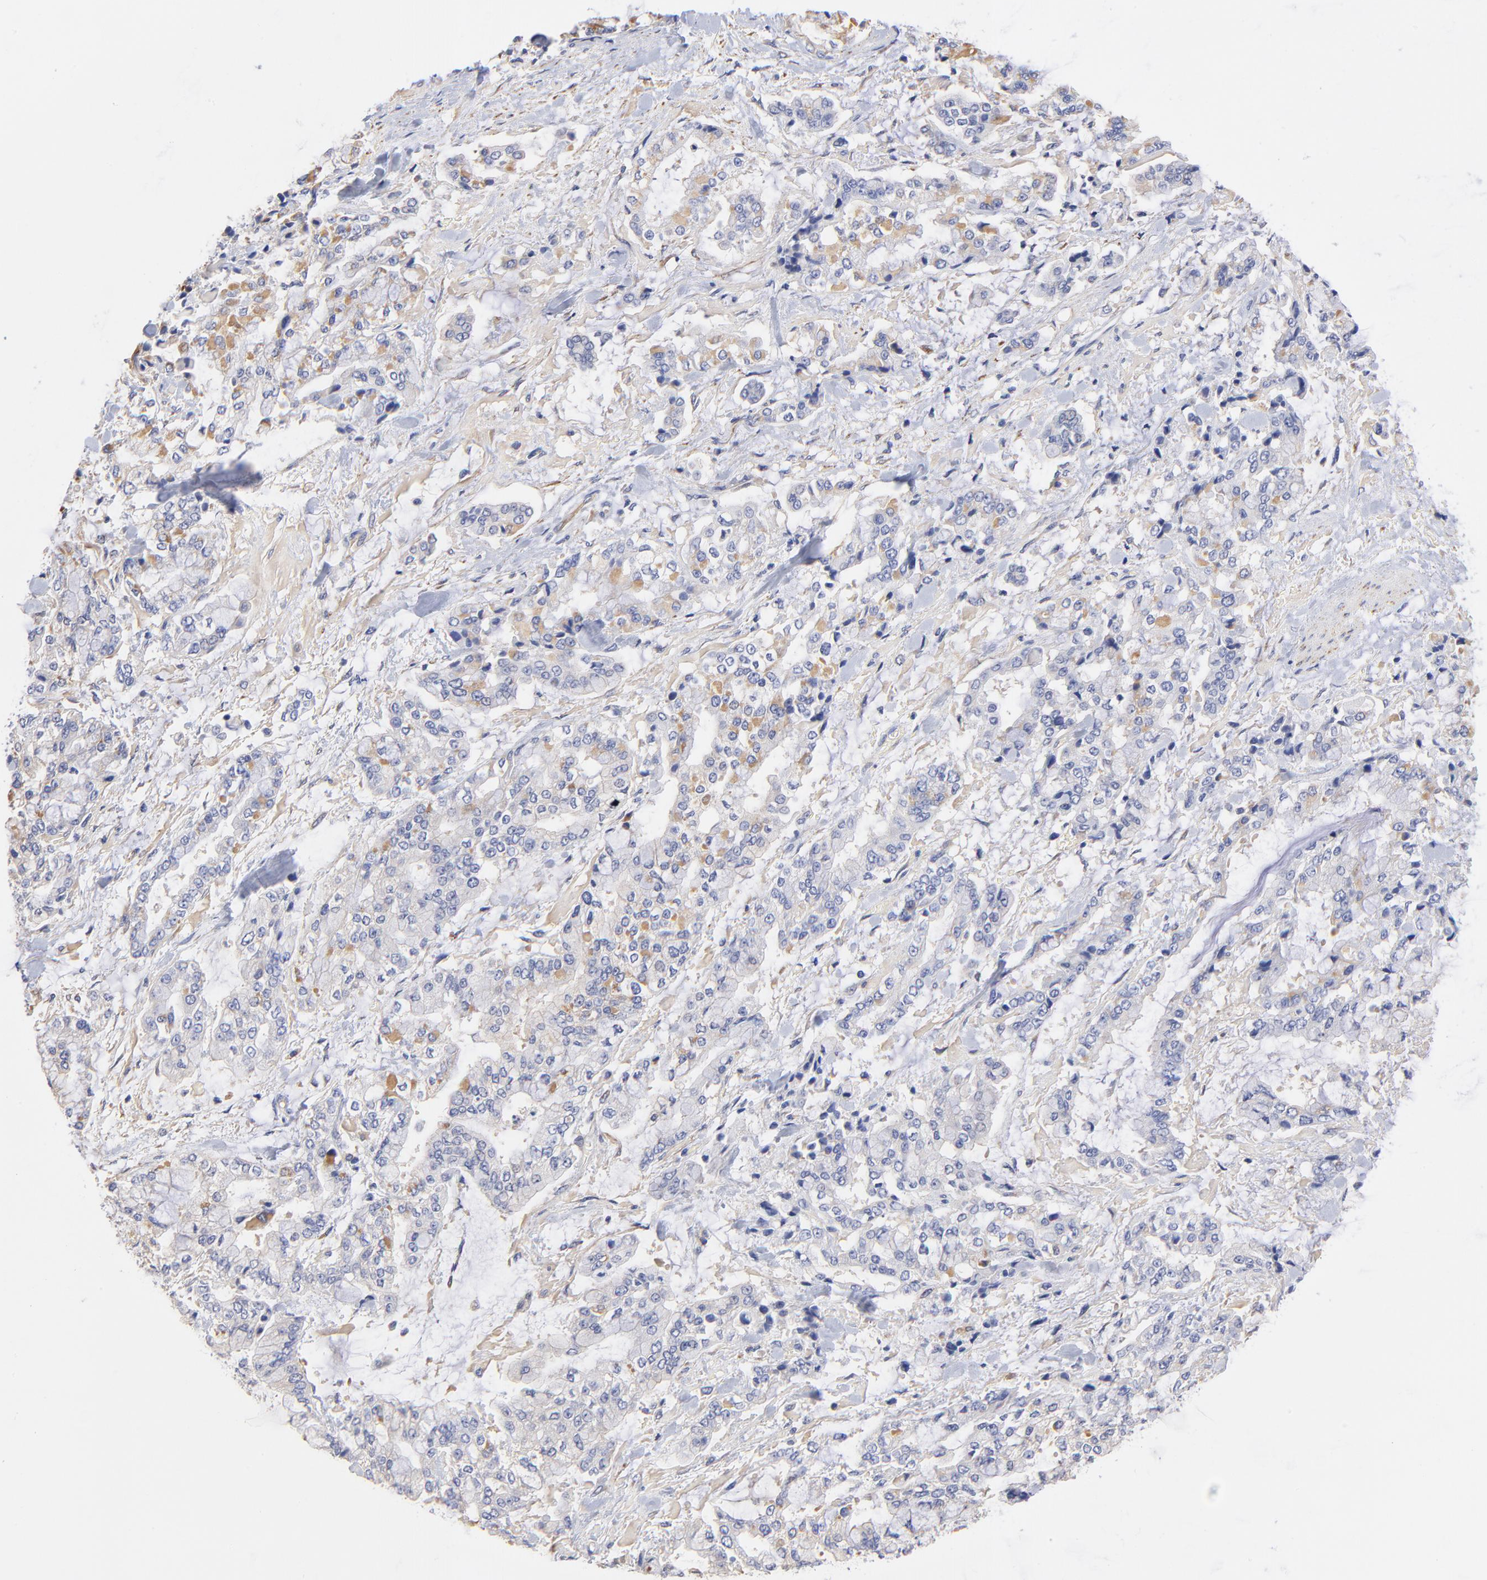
{"staining": {"intensity": "weak", "quantity": "<25%", "location": "cytoplasmic/membranous"}, "tissue": "stomach cancer", "cell_type": "Tumor cells", "image_type": "cancer", "snomed": [{"axis": "morphology", "description": "Normal tissue, NOS"}, {"axis": "morphology", "description": "Adenocarcinoma, NOS"}, {"axis": "topography", "description": "Stomach, upper"}, {"axis": "topography", "description": "Stomach"}], "caption": "A micrograph of stomach adenocarcinoma stained for a protein displays no brown staining in tumor cells.", "gene": "HS3ST1", "patient": {"sex": "male", "age": 76}}